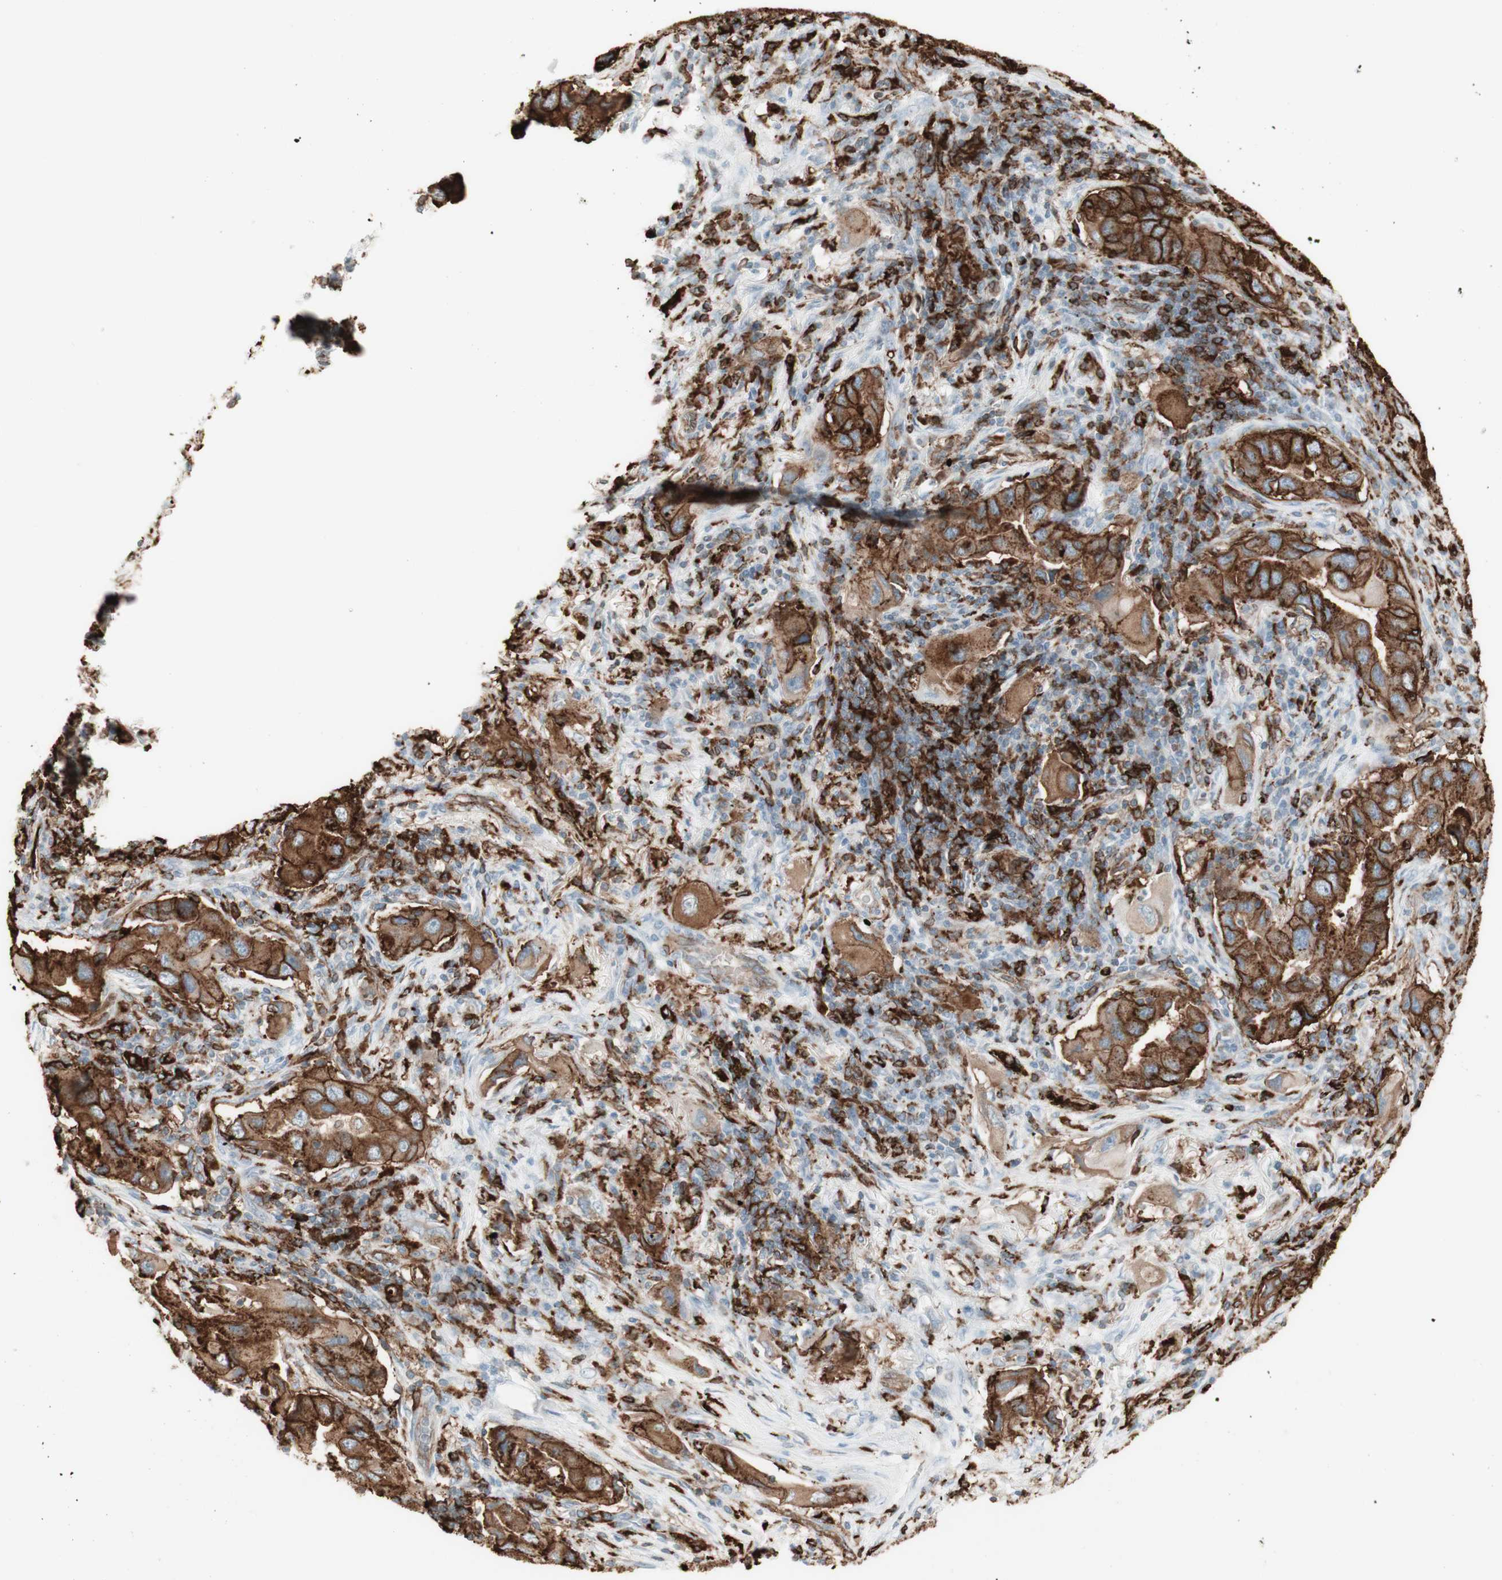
{"staining": {"intensity": "strong", "quantity": ">75%", "location": "cytoplasmic/membranous"}, "tissue": "lung cancer", "cell_type": "Tumor cells", "image_type": "cancer", "snomed": [{"axis": "morphology", "description": "Adenocarcinoma, NOS"}, {"axis": "topography", "description": "Lung"}], "caption": "This histopathology image reveals lung cancer stained with immunohistochemistry (IHC) to label a protein in brown. The cytoplasmic/membranous of tumor cells show strong positivity for the protein. Nuclei are counter-stained blue.", "gene": "HLA-DPB1", "patient": {"sex": "female", "age": 65}}